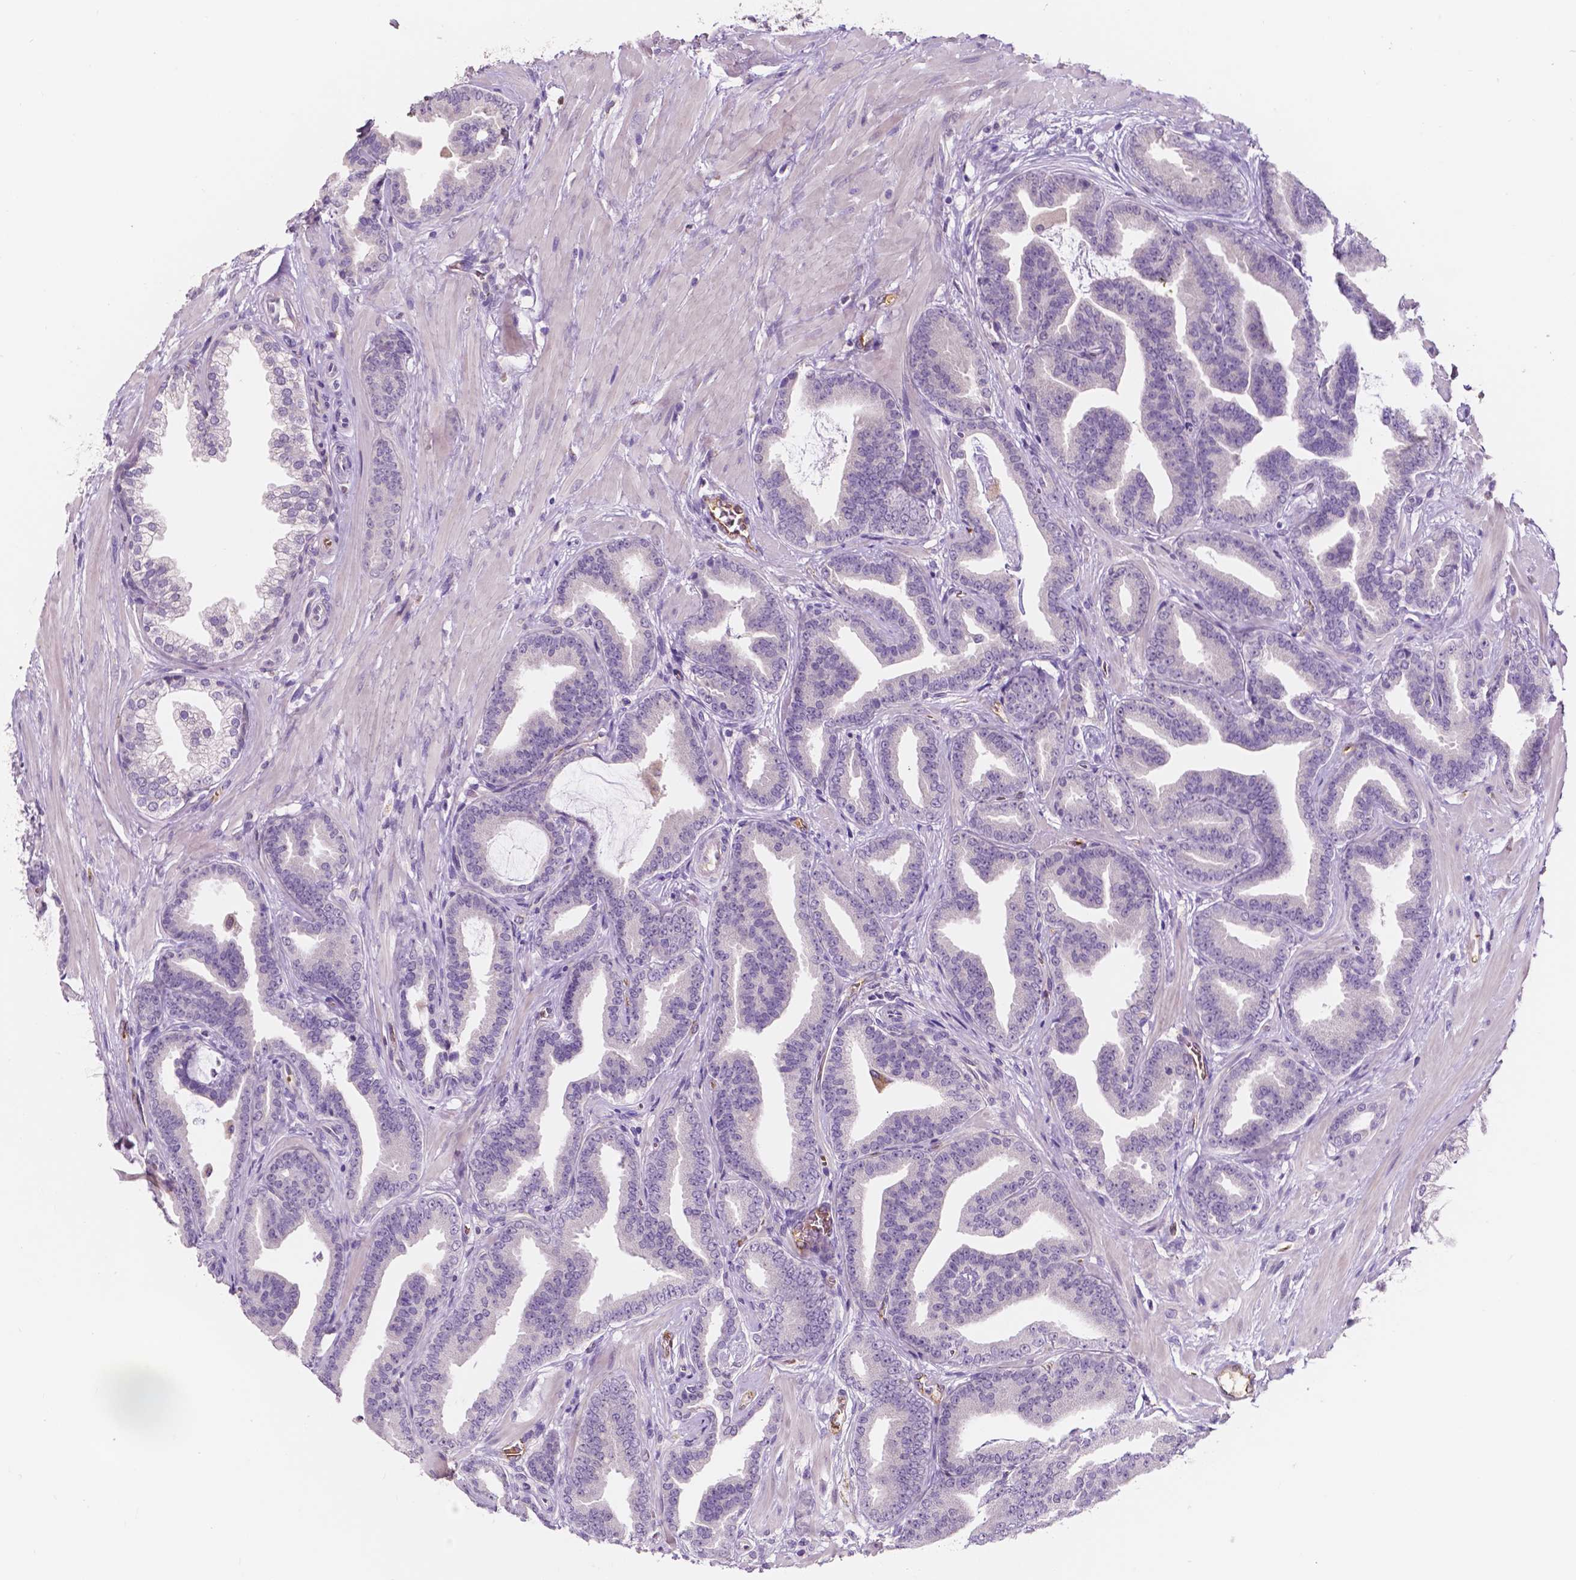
{"staining": {"intensity": "negative", "quantity": "none", "location": "none"}, "tissue": "prostate cancer", "cell_type": "Tumor cells", "image_type": "cancer", "snomed": [{"axis": "morphology", "description": "Adenocarcinoma, Low grade"}, {"axis": "topography", "description": "Prostate"}], "caption": "The micrograph exhibits no significant staining in tumor cells of prostate adenocarcinoma (low-grade).", "gene": "SLC22A4", "patient": {"sex": "male", "age": 63}}